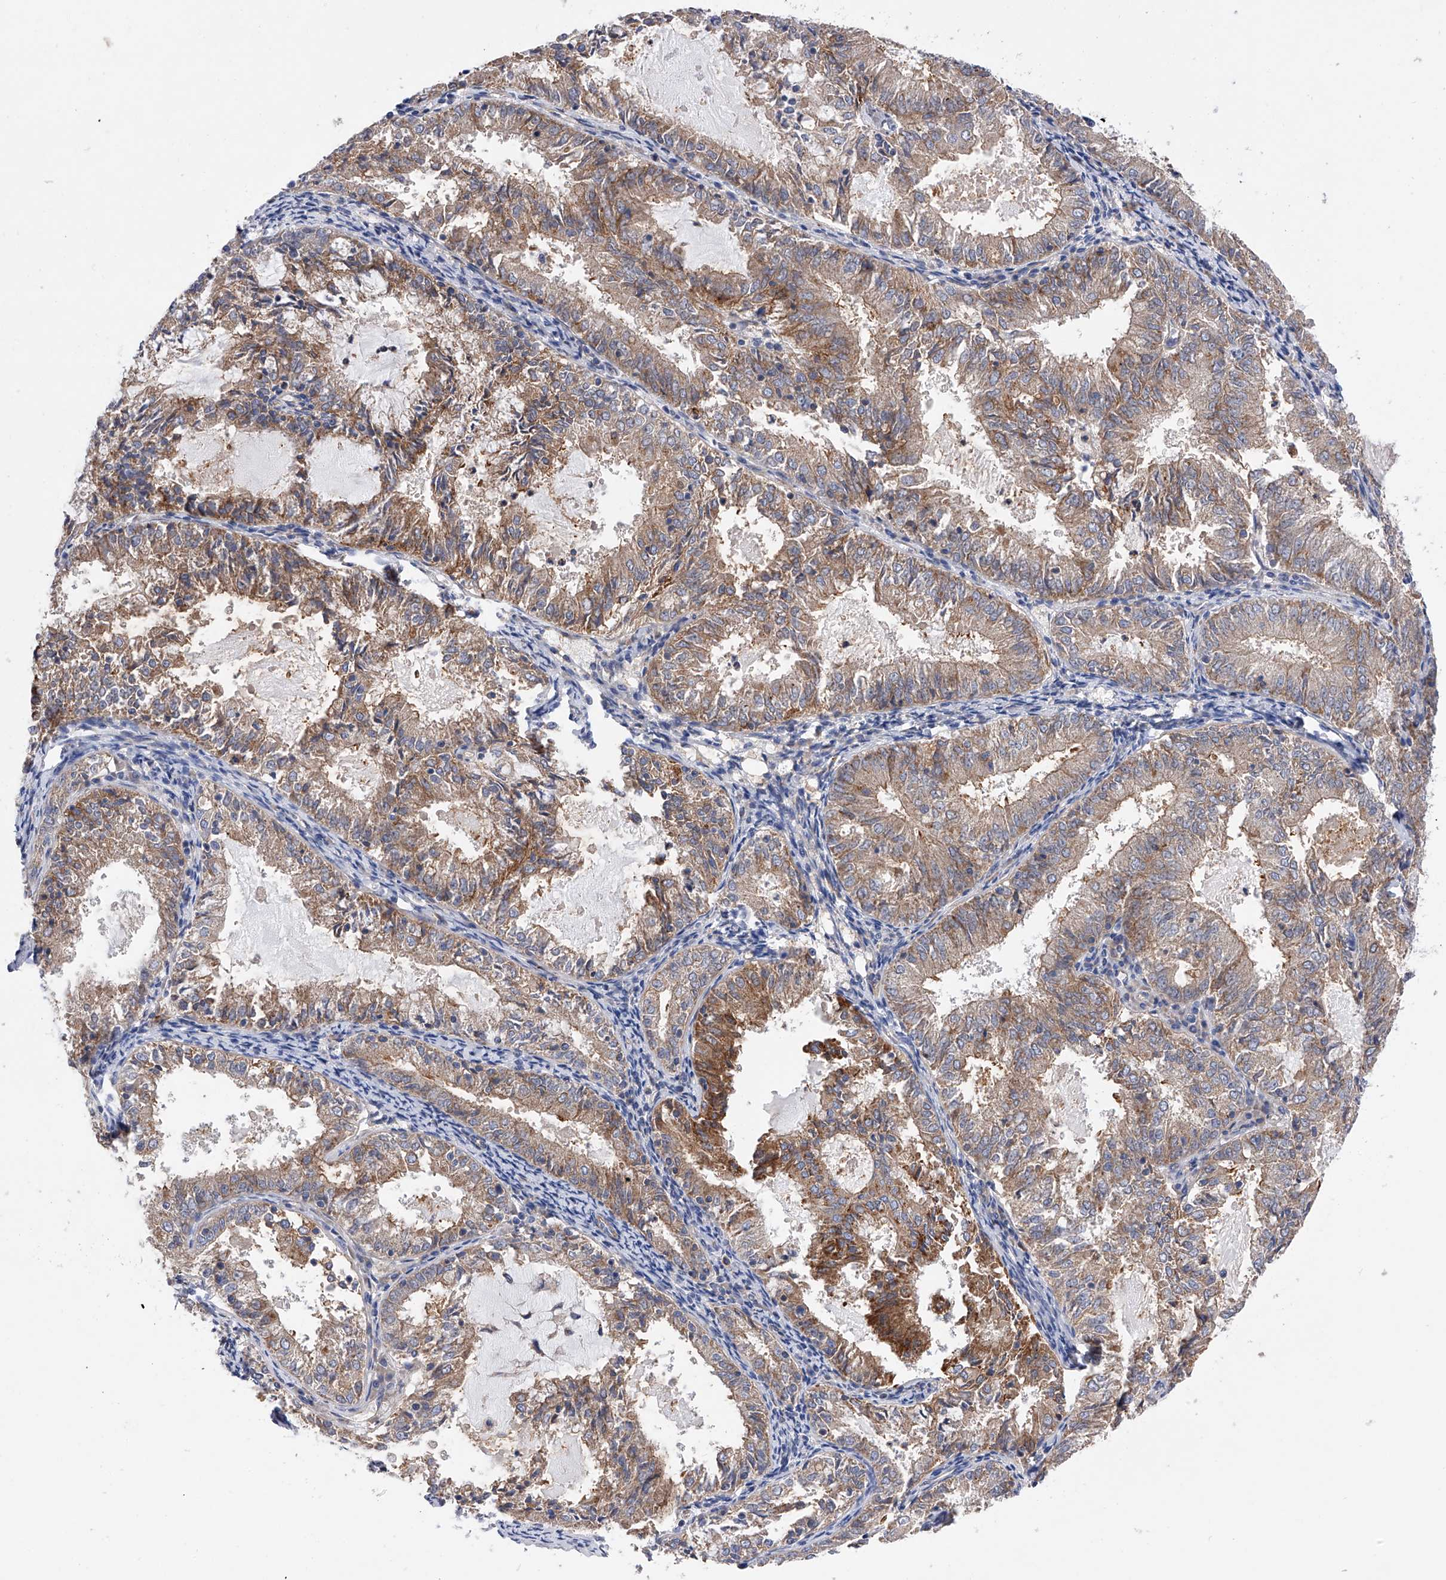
{"staining": {"intensity": "moderate", "quantity": ">75%", "location": "cytoplasmic/membranous"}, "tissue": "endometrial cancer", "cell_type": "Tumor cells", "image_type": "cancer", "snomed": [{"axis": "morphology", "description": "Adenocarcinoma, NOS"}, {"axis": "topography", "description": "Endometrium"}], "caption": "Immunohistochemical staining of endometrial cancer (adenocarcinoma) displays medium levels of moderate cytoplasmic/membranous expression in approximately >75% of tumor cells.", "gene": "MLYCD", "patient": {"sex": "female", "age": 57}}